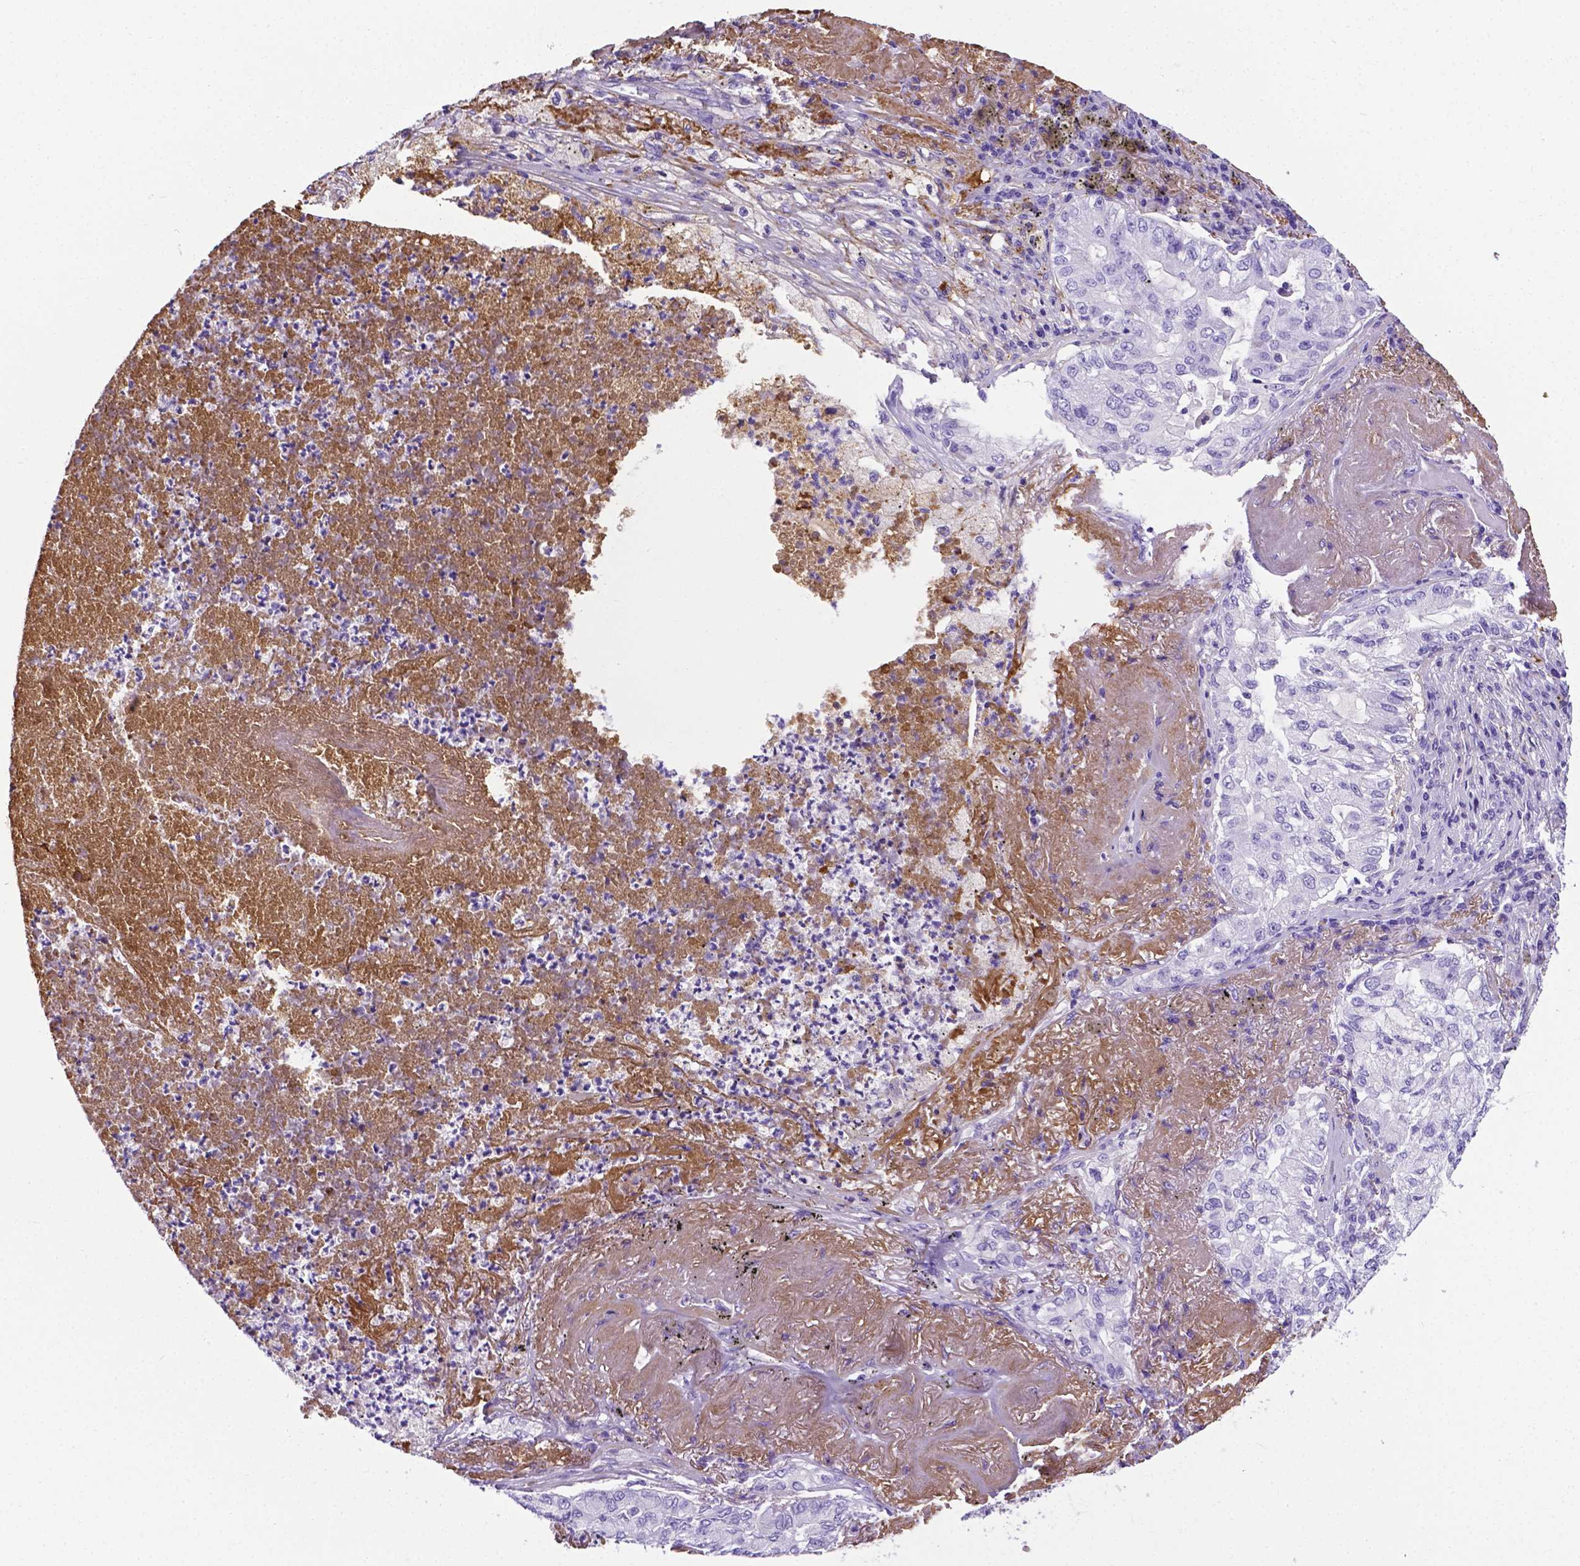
{"staining": {"intensity": "negative", "quantity": "none", "location": "none"}, "tissue": "lung cancer", "cell_type": "Tumor cells", "image_type": "cancer", "snomed": [{"axis": "morphology", "description": "Adenocarcinoma, NOS"}, {"axis": "topography", "description": "Lung"}], "caption": "Immunohistochemistry (IHC) of human lung adenocarcinoma displays no positivity in tumor cells. The staining is performed using DAB brown chromogen with nuclei counter-stained in using hematoxylin.", "gene": "APOE", "patient": {"sex": "female", "age": 73}}